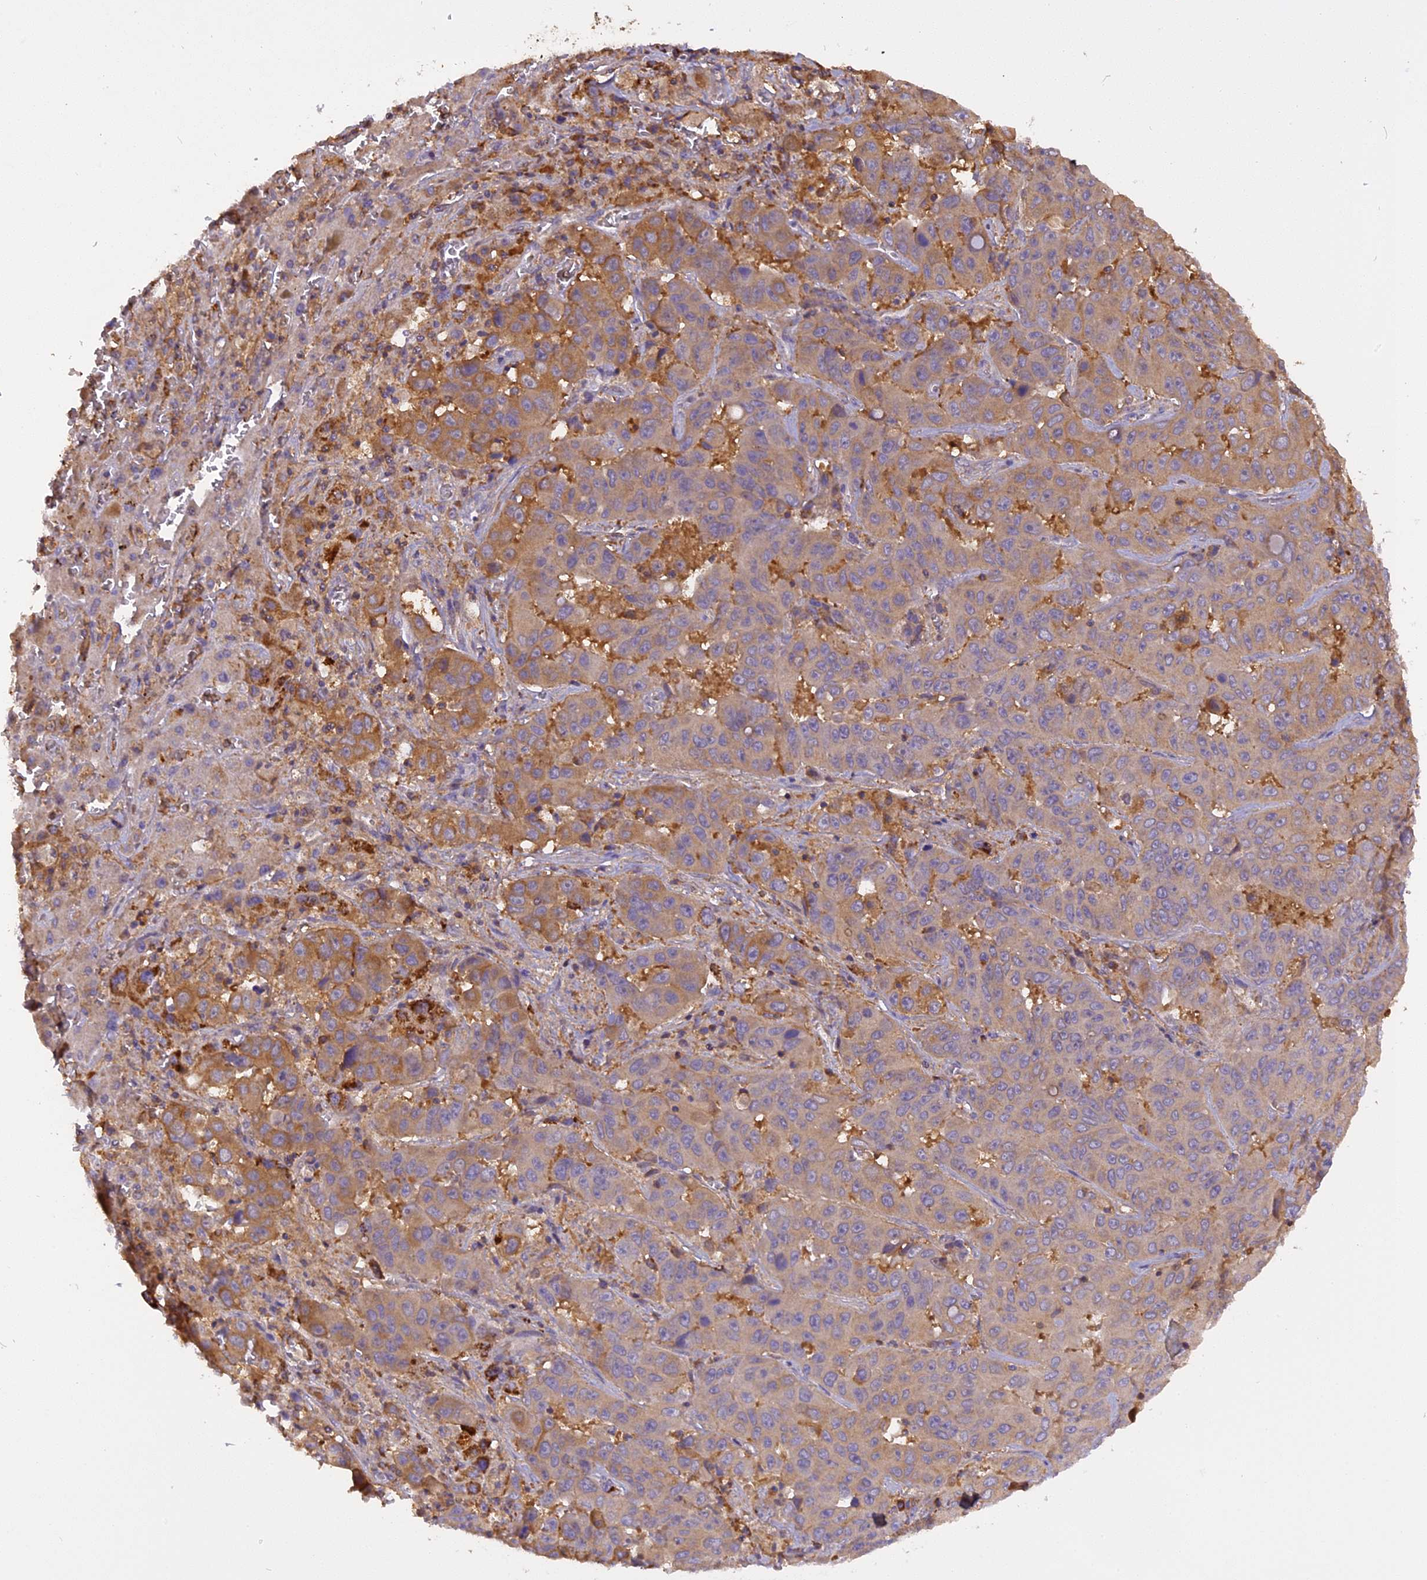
{"staining": {"intensity": "moderate", "quantity": "25%-75%", "location": "cytoplasmic/membranous"}, "tissue": "liver cancer", "cell_type": "Tumor cells", "image_type": "cancer", "snomed": [{"axis": "morphology", "description": "Cholangiocarcinoma"}, {"axis": "topography", "description": "Liver"}], "caption": "DAB (3,3'-diaminobenzidine) immunohistochemical staining of human liver cancer exhibits moderate cytoplasmic/membranous protein staining in about 25%-75% of tumor cells.", "gene": "STOML1", "patient": {"sex": "female", "age": 52}}